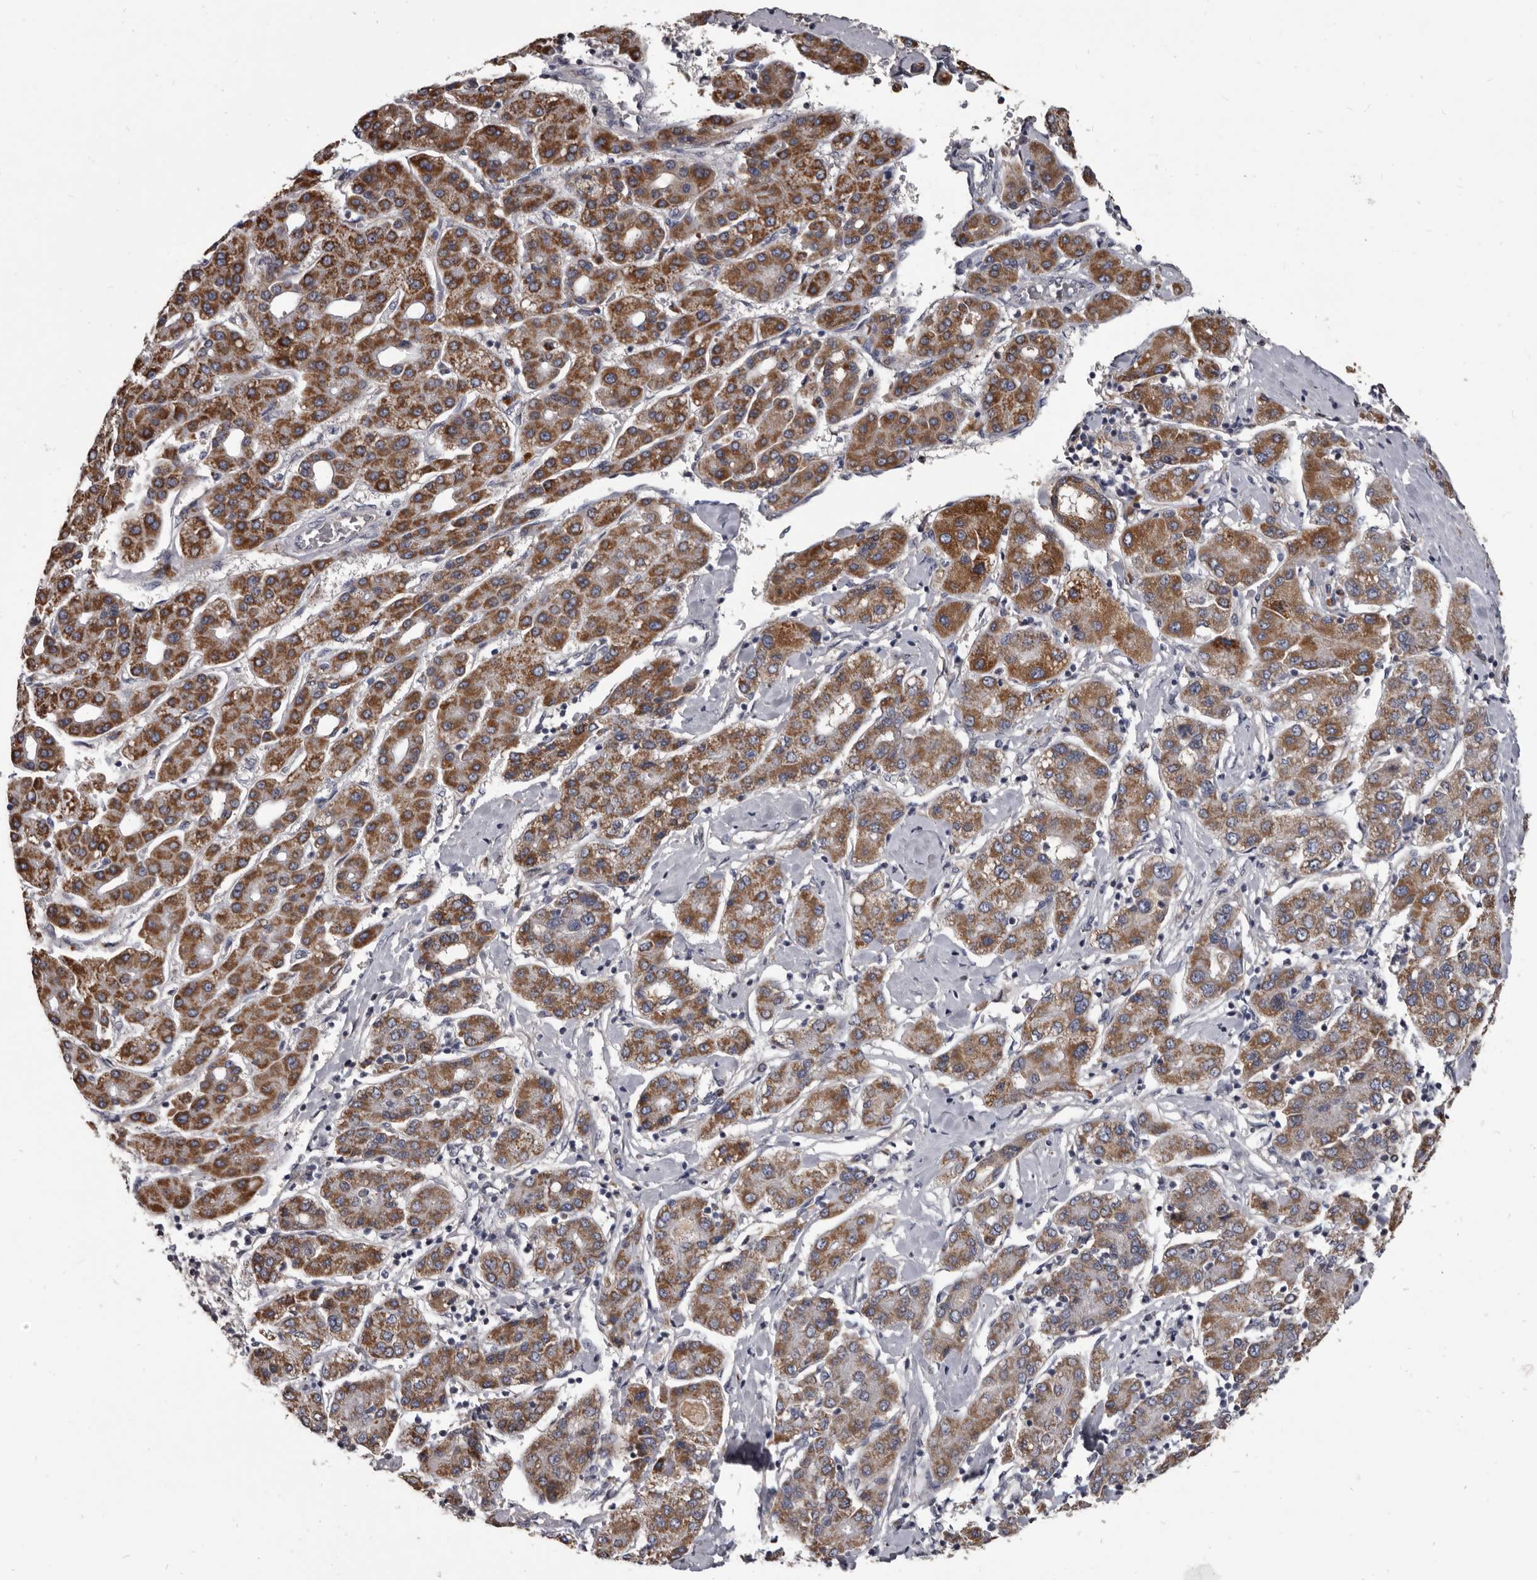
{"staining": {"intensity": "moderate", "quantity": ">75%", "location": "cytoplasmic/membranous"}, "tissue": "liver cancer", "cell_type": "Tumor cells", "image_type": "cancer", "snomed": [{"axis": "morphology", "description": "Carcinoma, Hepatocellular, NOS"}, {"axis": "topography", "description": "Liver"}], "caption": "Moderate cytoplasmic/membranous expression for a protein is seen in approximately >75% of tumor cells of liver cancer using immunohistochemistry.", "gene": "ALDH5A1", "patient": {"sex": "male", "age": 65}}